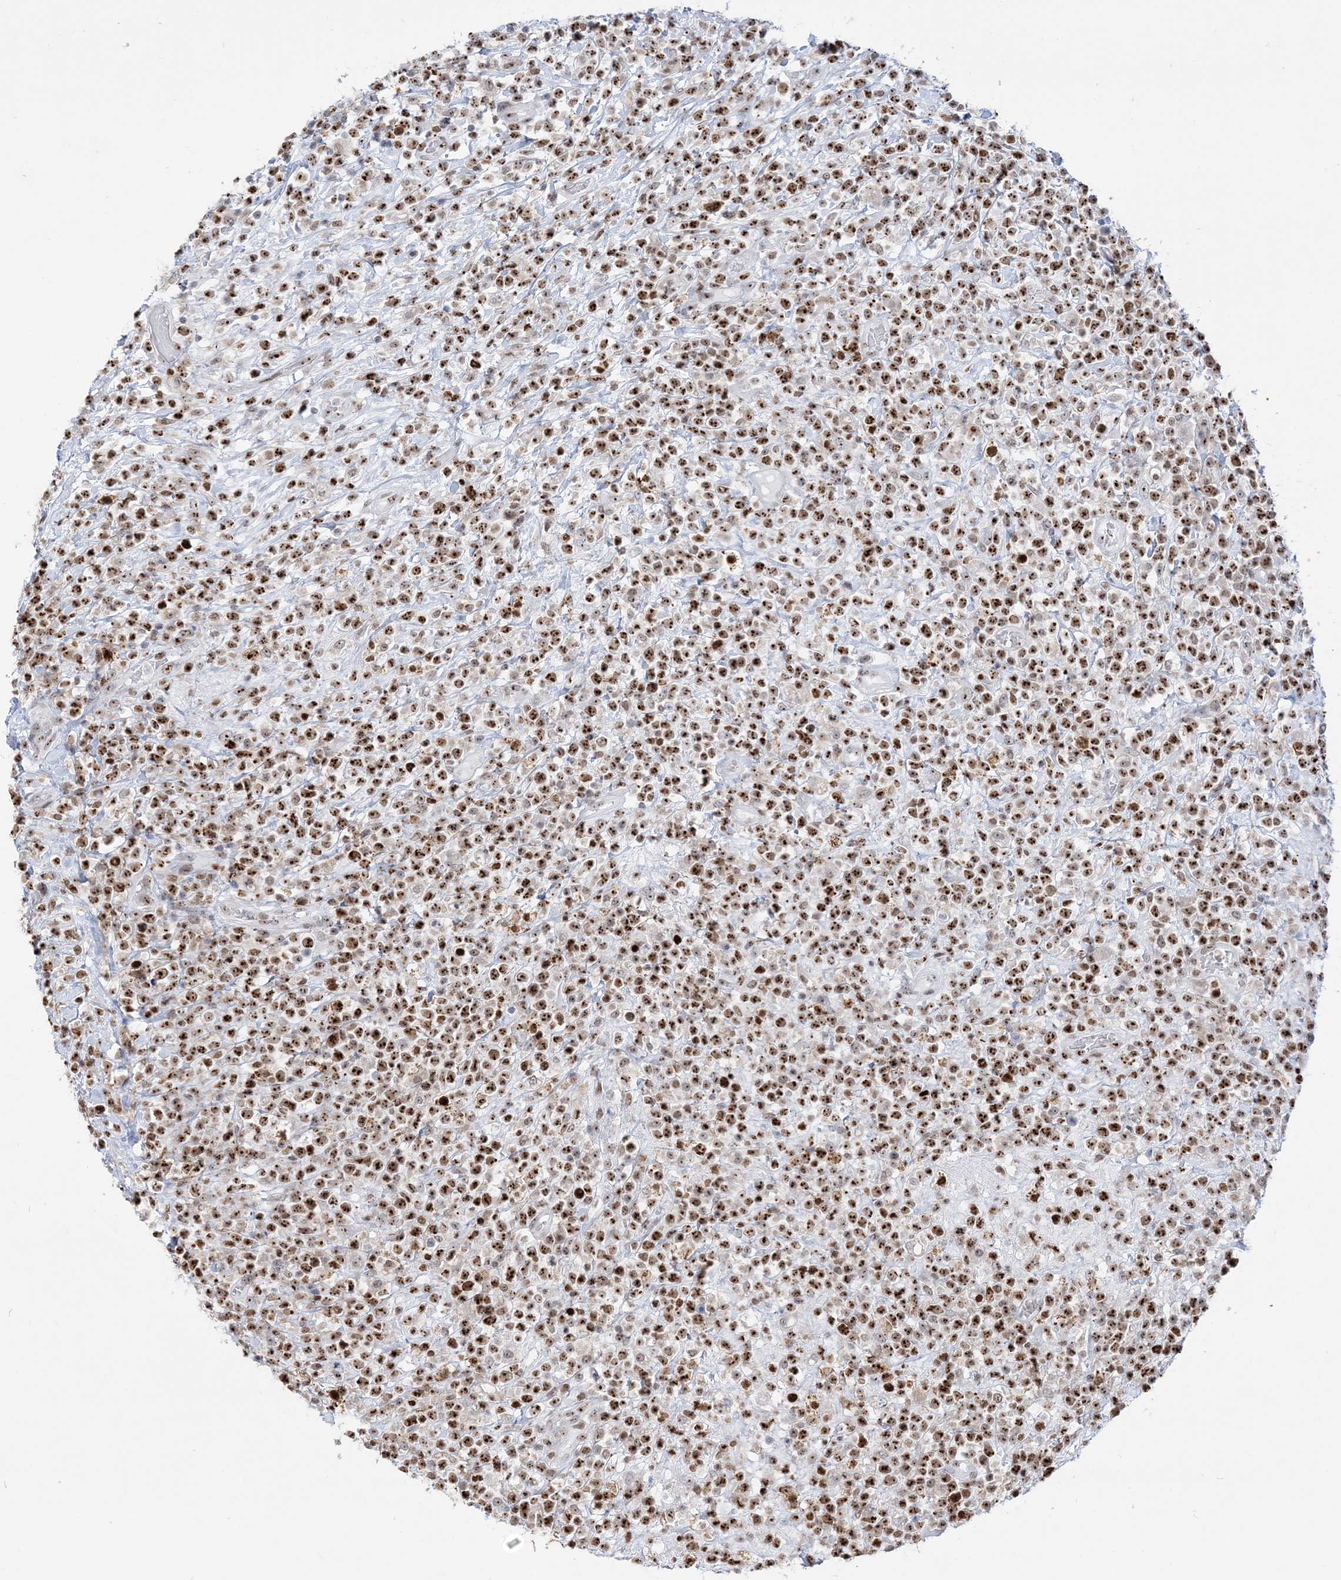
{"staining": {"intensity": "strong", "quantity": ">75%", "location": "nuclear"}, "tissue": "lymphoma", "cell_type": "Tumor cells", "image_type": "cancer", "snomed": [{"axis": "morphology", "description": "Malignant lymphoma, non-Hodgkin's type, High grade"}, {"axis": "topography", "description": "Colon"}], "caption": "A histopathology image of high-grade malignant lymphoma, non-Hodgkin's type stained for a protein exhibits strong nuclear brown staining in tumor cells. The staining is performed using DAB brown chromogen to label protein expression. The nuclei are counter-stained blue using hematoxylin.", "gene": "DDX21", "patient": {"sex": "female", "age": 53}}